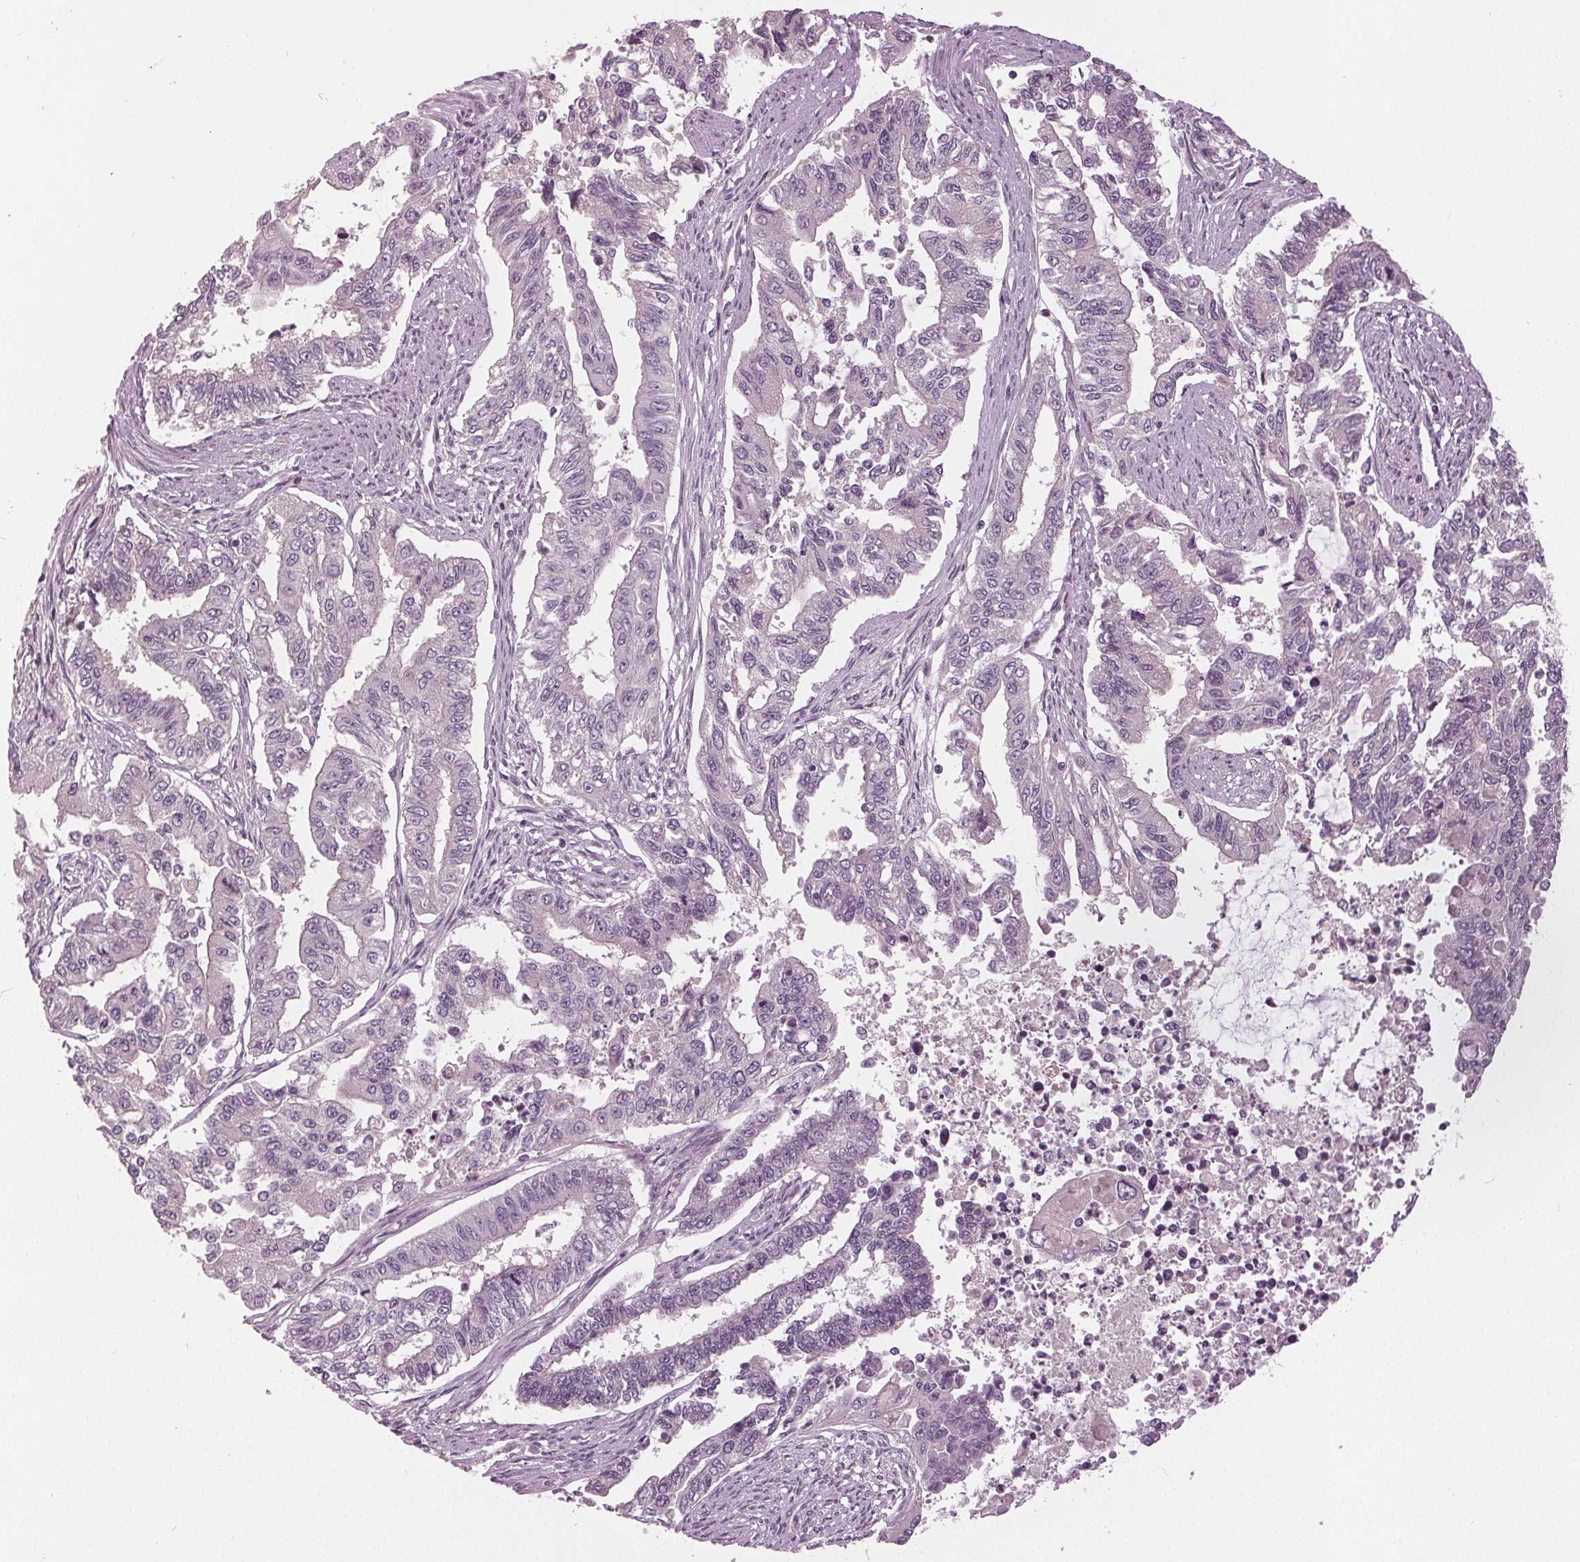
{"staining": {"intensity": "negative", "quantity": "none", "location": "none"}, "tissue": "endometrial cancer", "cell_type": "Tumor cells", "image_type": "cancer", "snomed": [{"axis": "morphology", "description": "Adenocarcinoma, NOS"}, {"axis": "topography", "description": "Uterus"}], "caption": "Immunohistochemistry micrograph of neoplastic tissue: human endometrial cancer (adenocarcinoma) stained with DAB (3,3'-diaminobenzidine) exhibits no significant protein positivity in tumor cells.", "gene": "KLK13", "patient": {"sex": "female", "age": 59}}